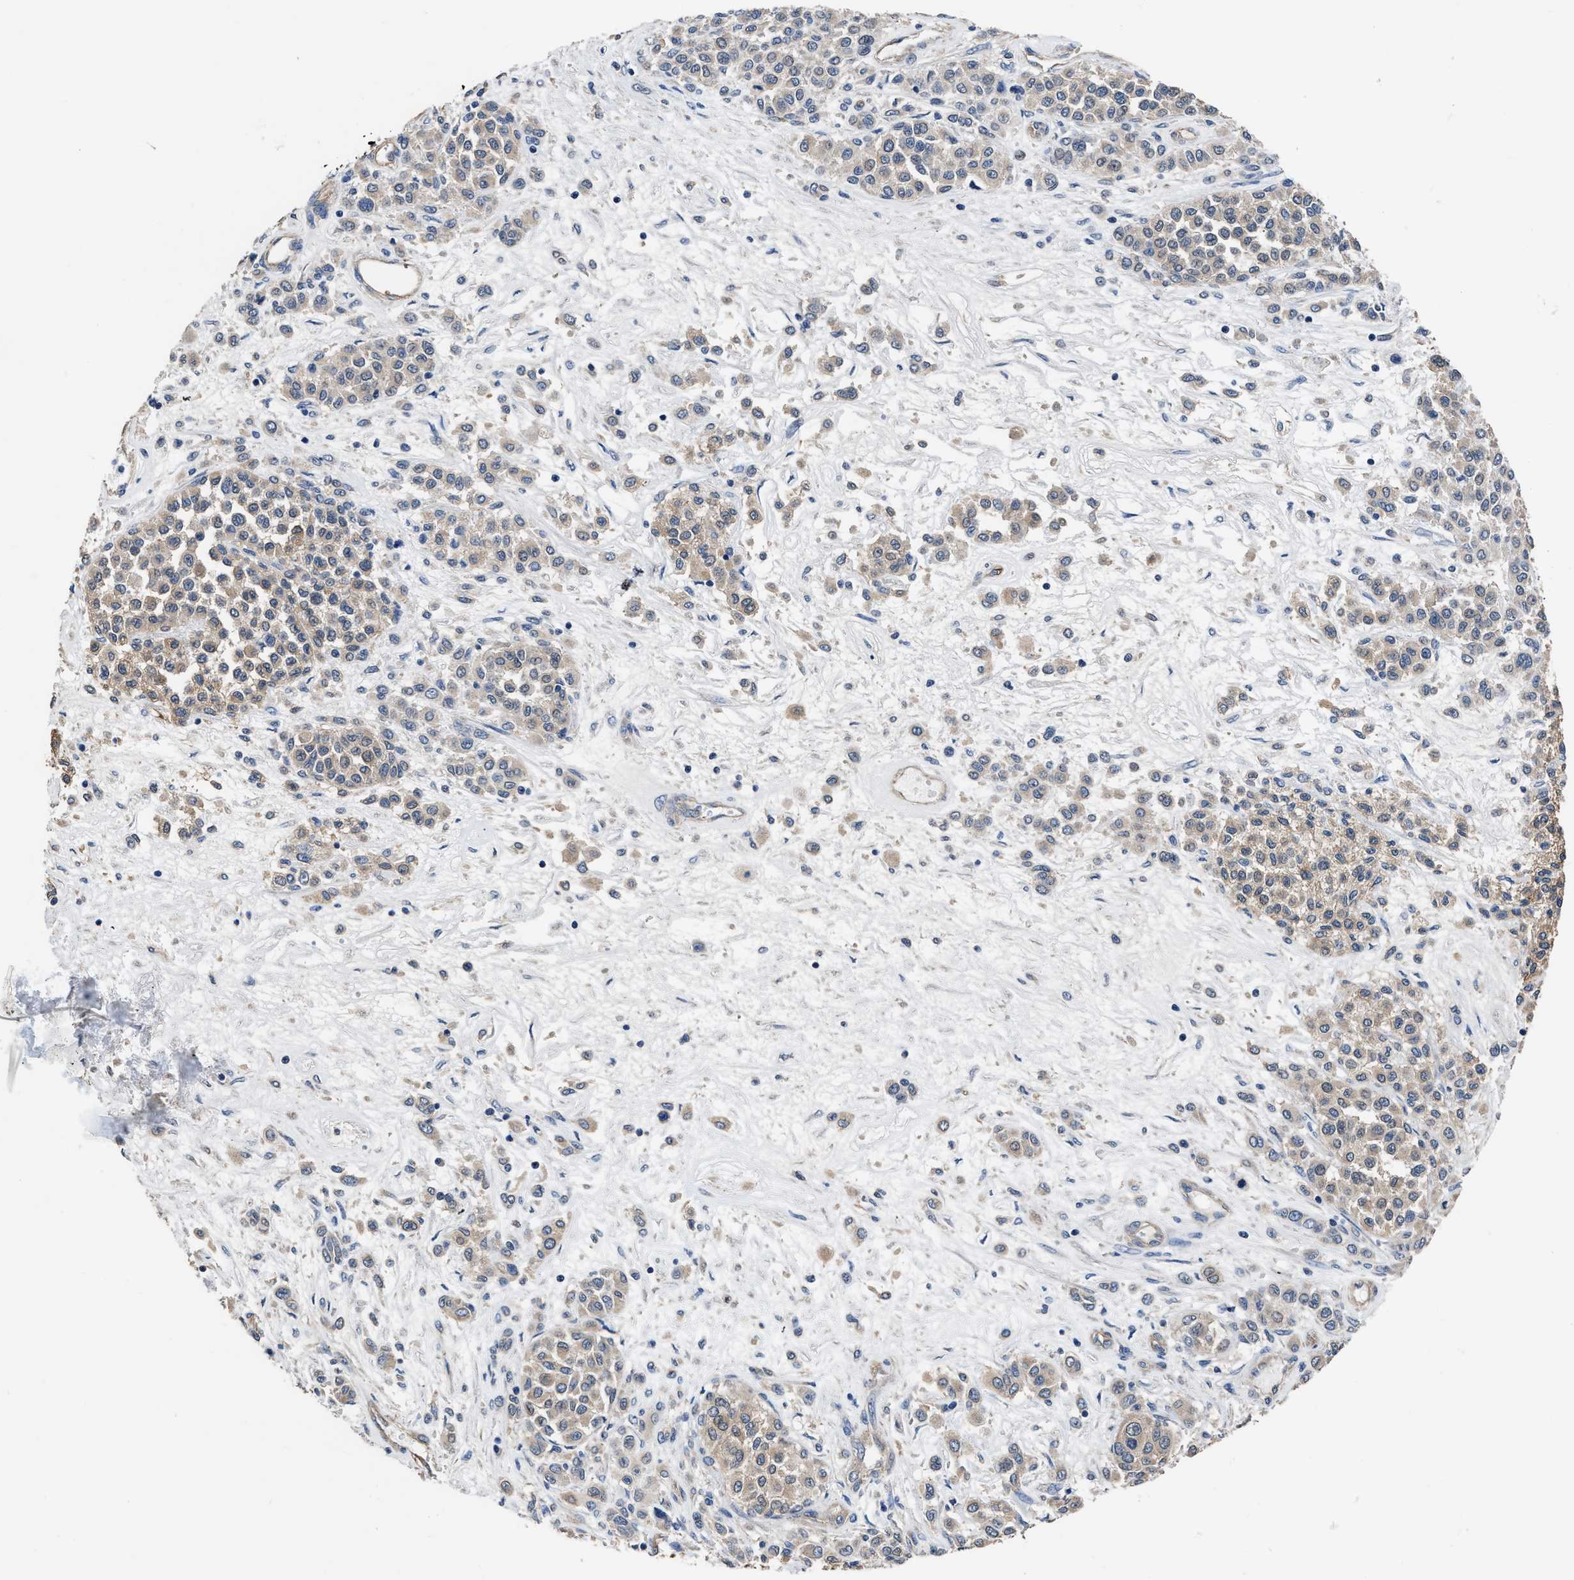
{"staining": {"intensity": "weak", "quantity": ">75%", "location": "cytoplasmic/membranous"}, "tissue": "melanoma", "cell_type": "Tumor cells", "image_type": "cancer", "snomed": [{"axis": "morphology", "description": "Malignant melanoma, Metastatic site"}, {"axis": "topography", "description": "Pancreas"}], "caption": "The histopathology image shows staining of malignant melanoma (metastatic site), revealing weak cytoplasmic/membranous protein expression (brown color) within tumor cells. The protein is stained brown, and the nuclei are stained in blue (DAB IHC with brightfield microscopy, high magnification).", "gene": "C22orf42", "patient": {"sex": "female", "age": 30}}